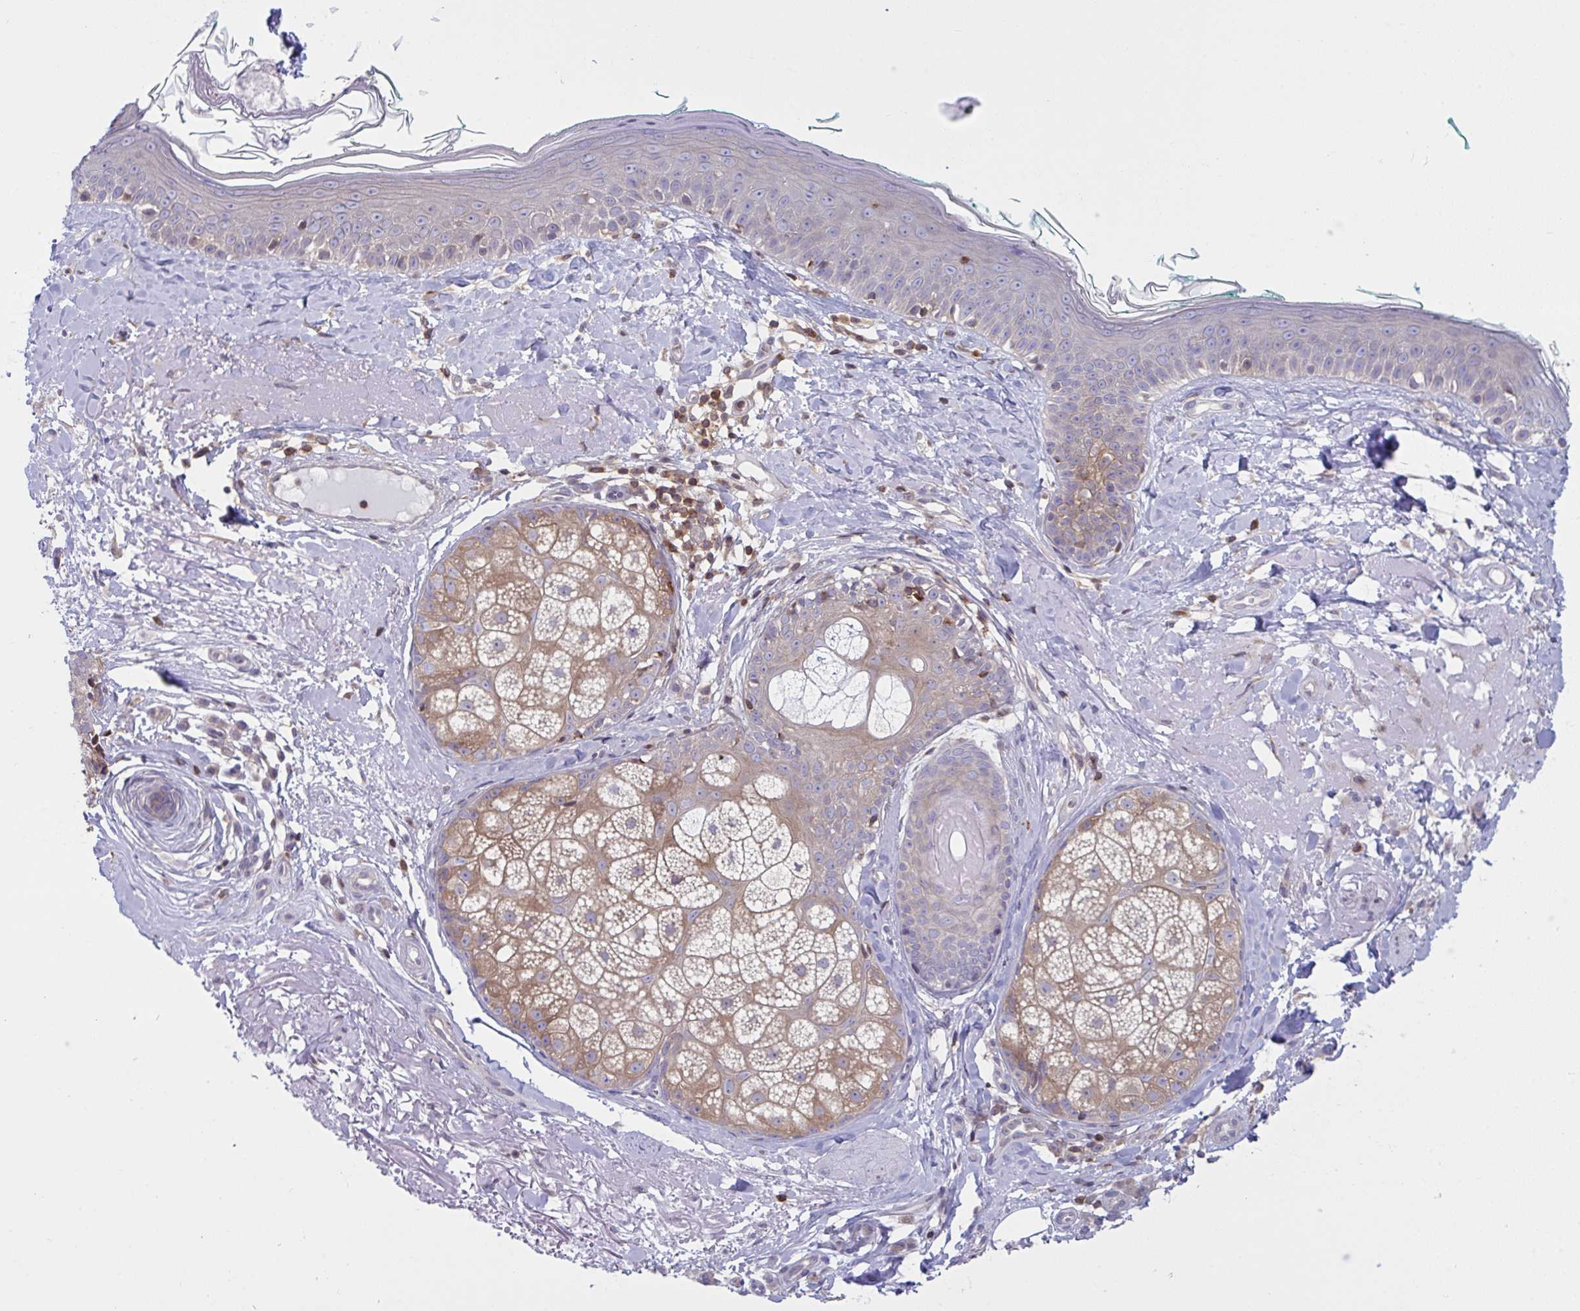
{"staining": {"intensity": "moderate", "quantity": "<25%", "location": "cytoplasmic/membranous"}, "tissue": "skin", "cell_type": "Fibroblasts", "image_type": "normal", "snomed": [{"axis": "morphology", "description": "Normal tissue, NOS"}, {"axis": "topography", "description": "Skin"}], "caption": "DAB immunohistochemical staining of unremarkable skin exhibits moderate cytoplasmic/membranous protein expression in about <25% of fibroblasts. (DAB (3,3'-diaminobenzidine) IHC with brightfield microscopy, high magnification).", "gene": "TANK", "patient": {"sex": "male", "age": 73}}